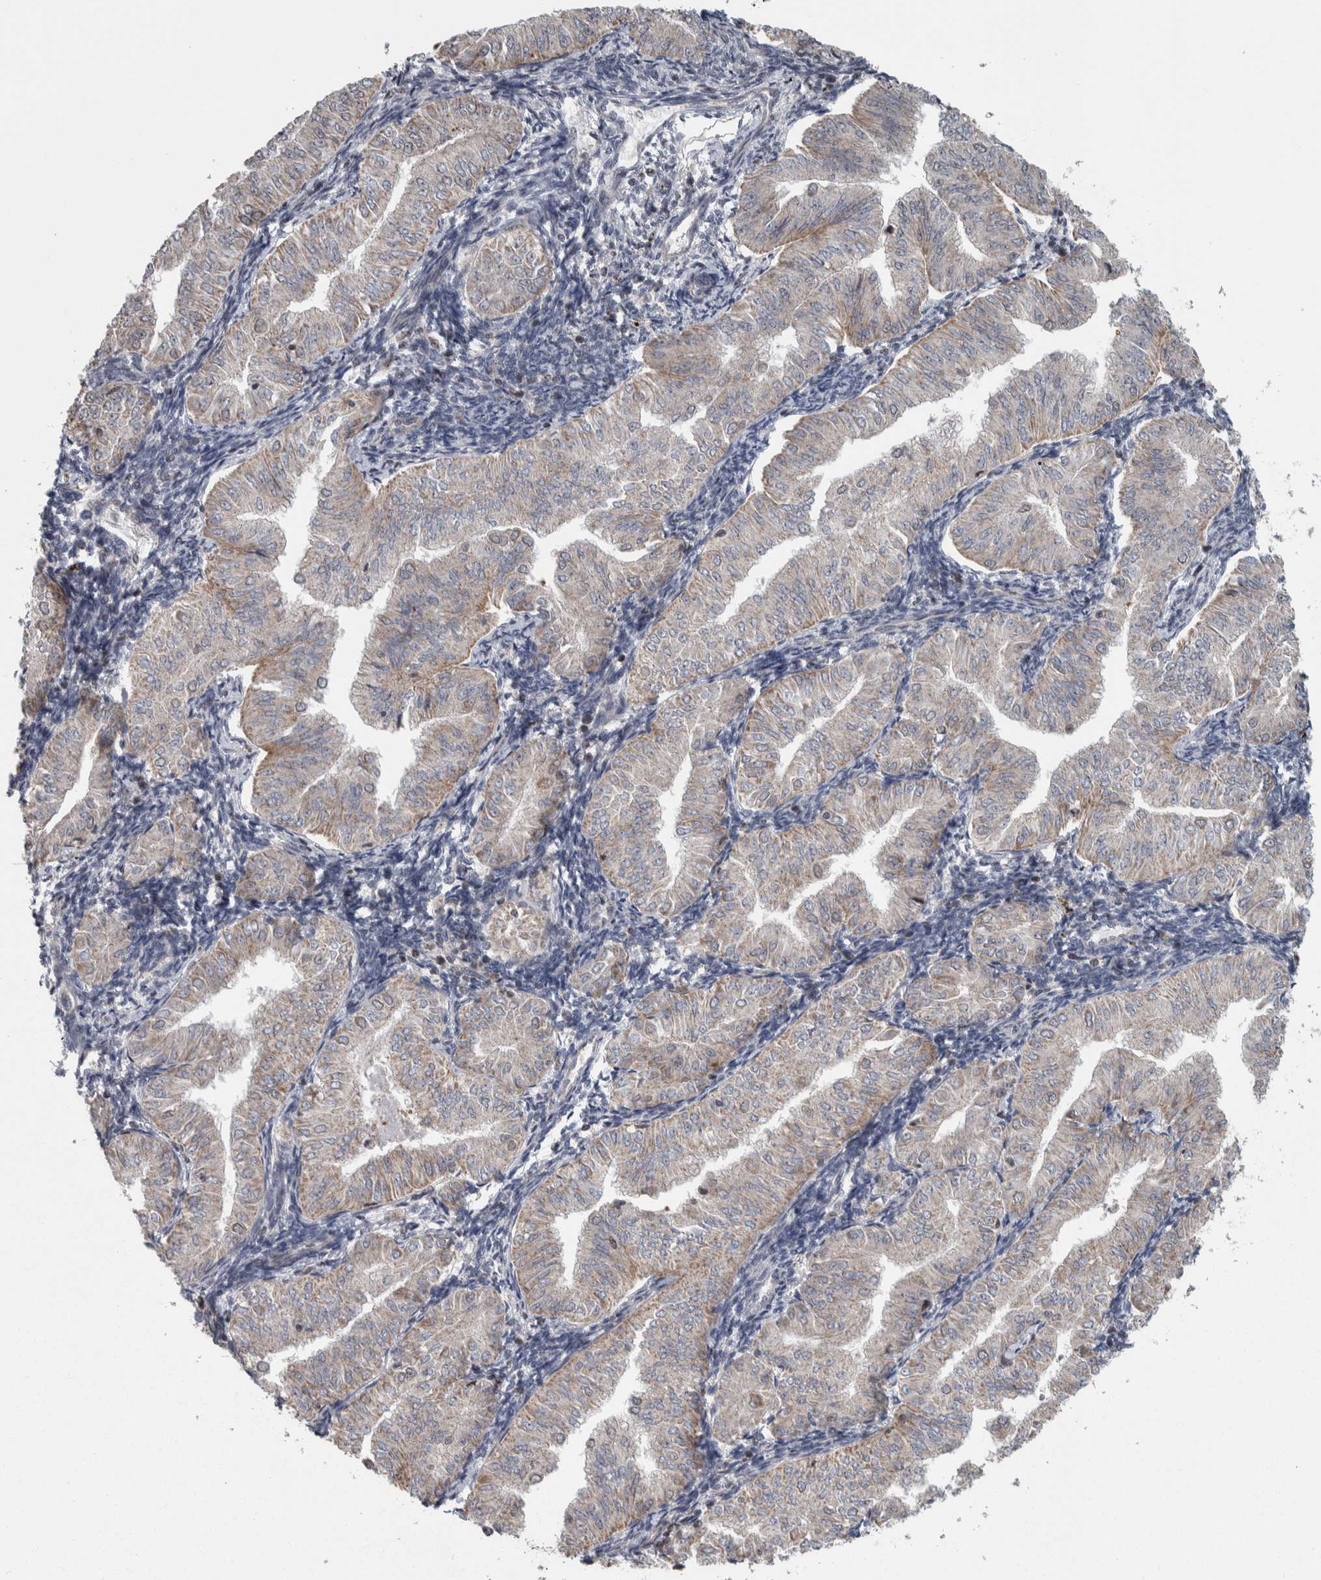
{"staining": {"intensity": "weak", "quantity": "25%-75%", "location": "cytoplasmic/membranous"}, "tissue": "endometrial cancer", "cell_type": "Tumor cells", "image_type": "cancer", "snomed": [{"axis": "morphology", "description": "Normal tissue, NOS"}, {"axis": "morphology", "description": "Adenocarcinoma, NOS"}, {"axis": "topography", "description": "Endometrium"}], "caption": "Tumor cells demonstrate weak cytoplasmic/membranous staining in about 25%-75% of cells in endometrial cancer (adenocarcinoma). (IHC, brightfield microscopy, high magnification).", "gene": "CWC27", "patient": {"sex": "female", "age": 53}}